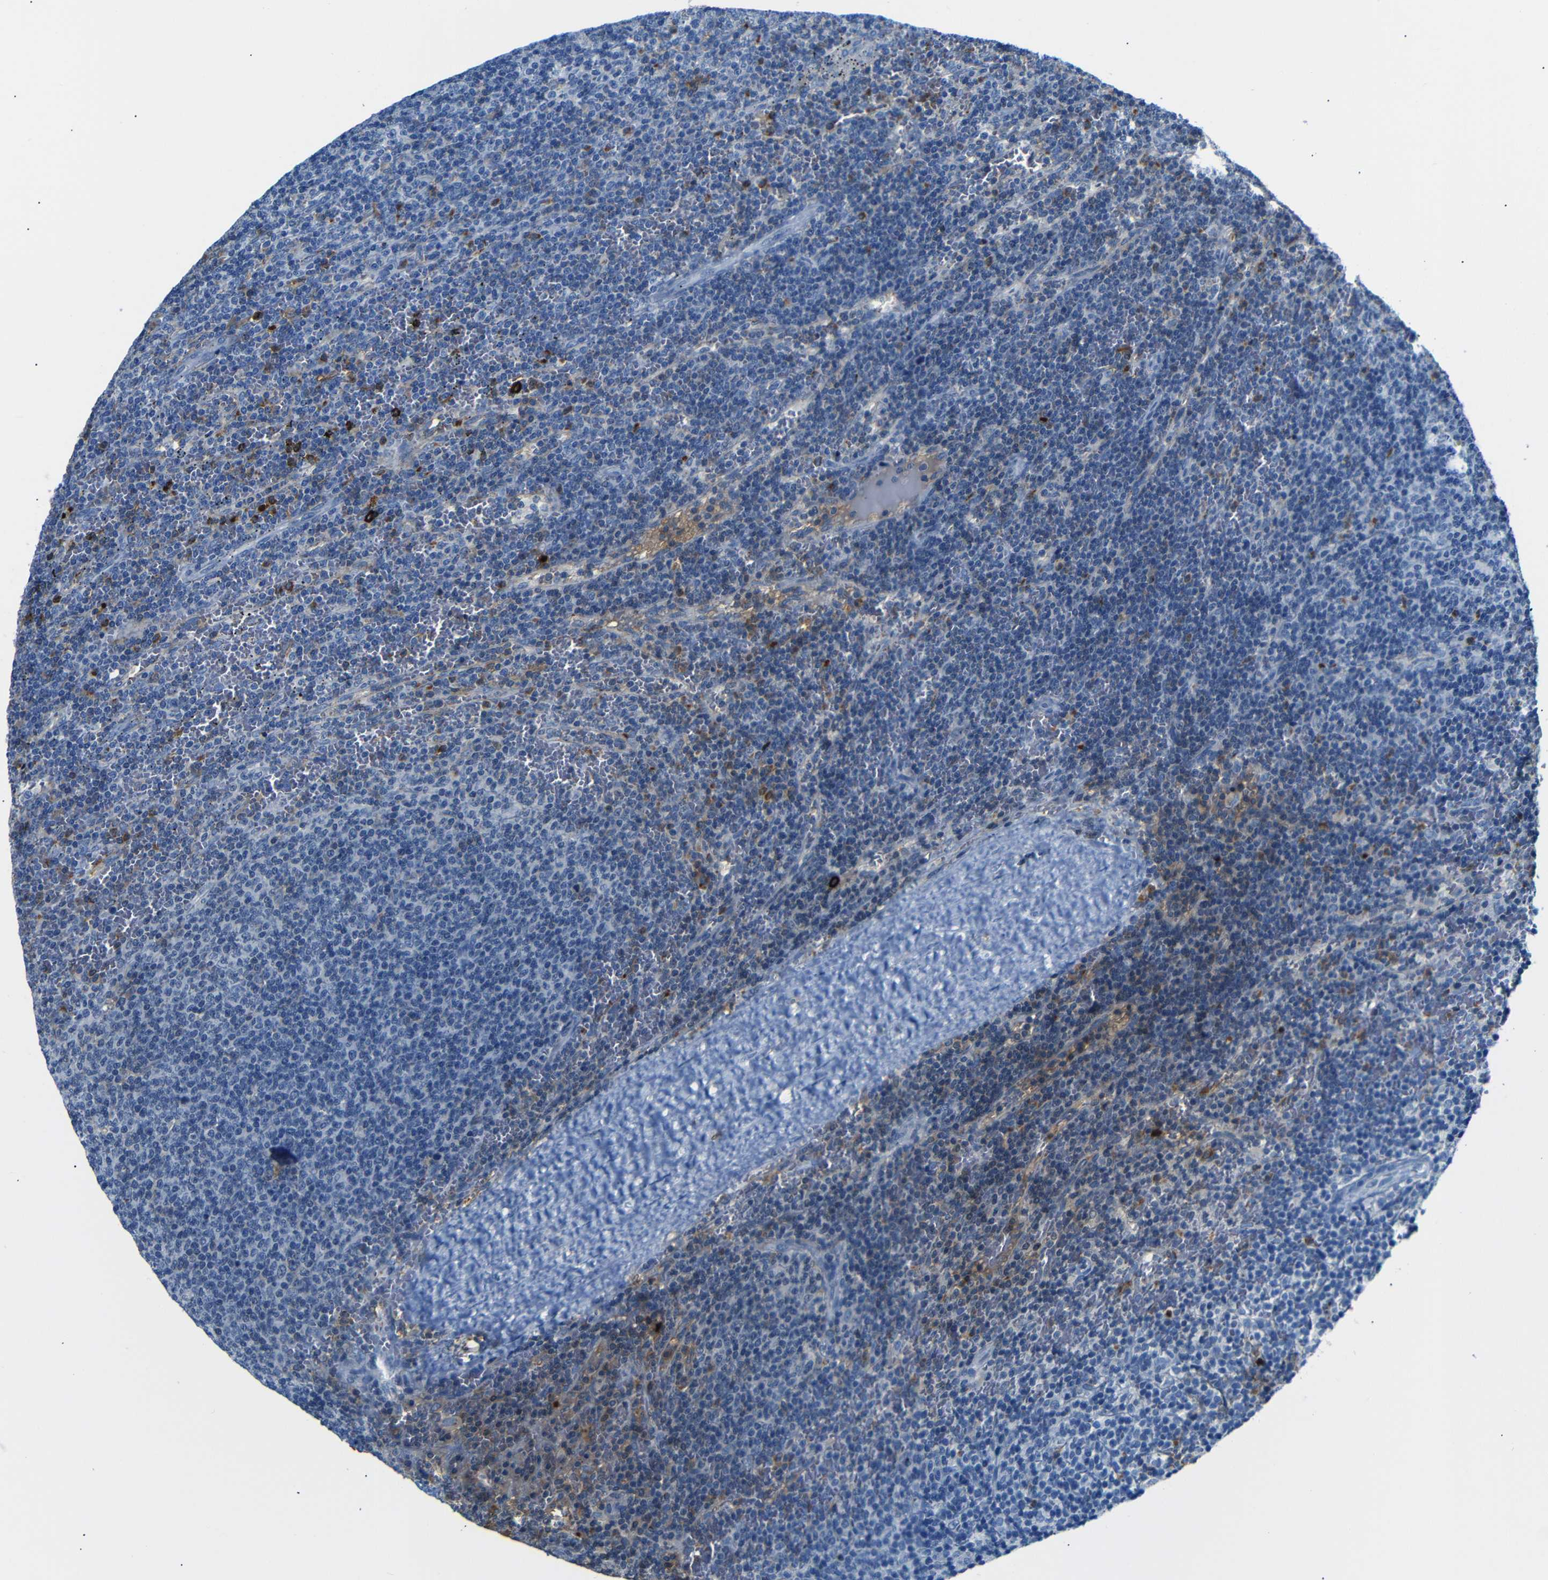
{"staining": {"intensity": "moderate", "quantity": "<25%", "location": "cytoplasmic/membranous"}, "tissue": "lymphoma", "cell_type": "Tumor cells", "image_type": "cancer", "snomed": [{"axis": "morphology", "description": "Malignant lymphoma, non-Hodgkin's type, Low grade"}, {"axis": "topography", "description": "Spleen"}], "caption": "A brown stain labels moderate cytoplasmic/membranous expression of a protein in lymphoma tumor cells. The staining was performed using DAB (3,3'-diaminobenzidine) to visualize the protein expression in brown, while the nuclei were stained in blue with hematoxylin (Magnification: 20x).", "gene": "SERPINA1", "patient": {"sex": "female", "age": 50}}